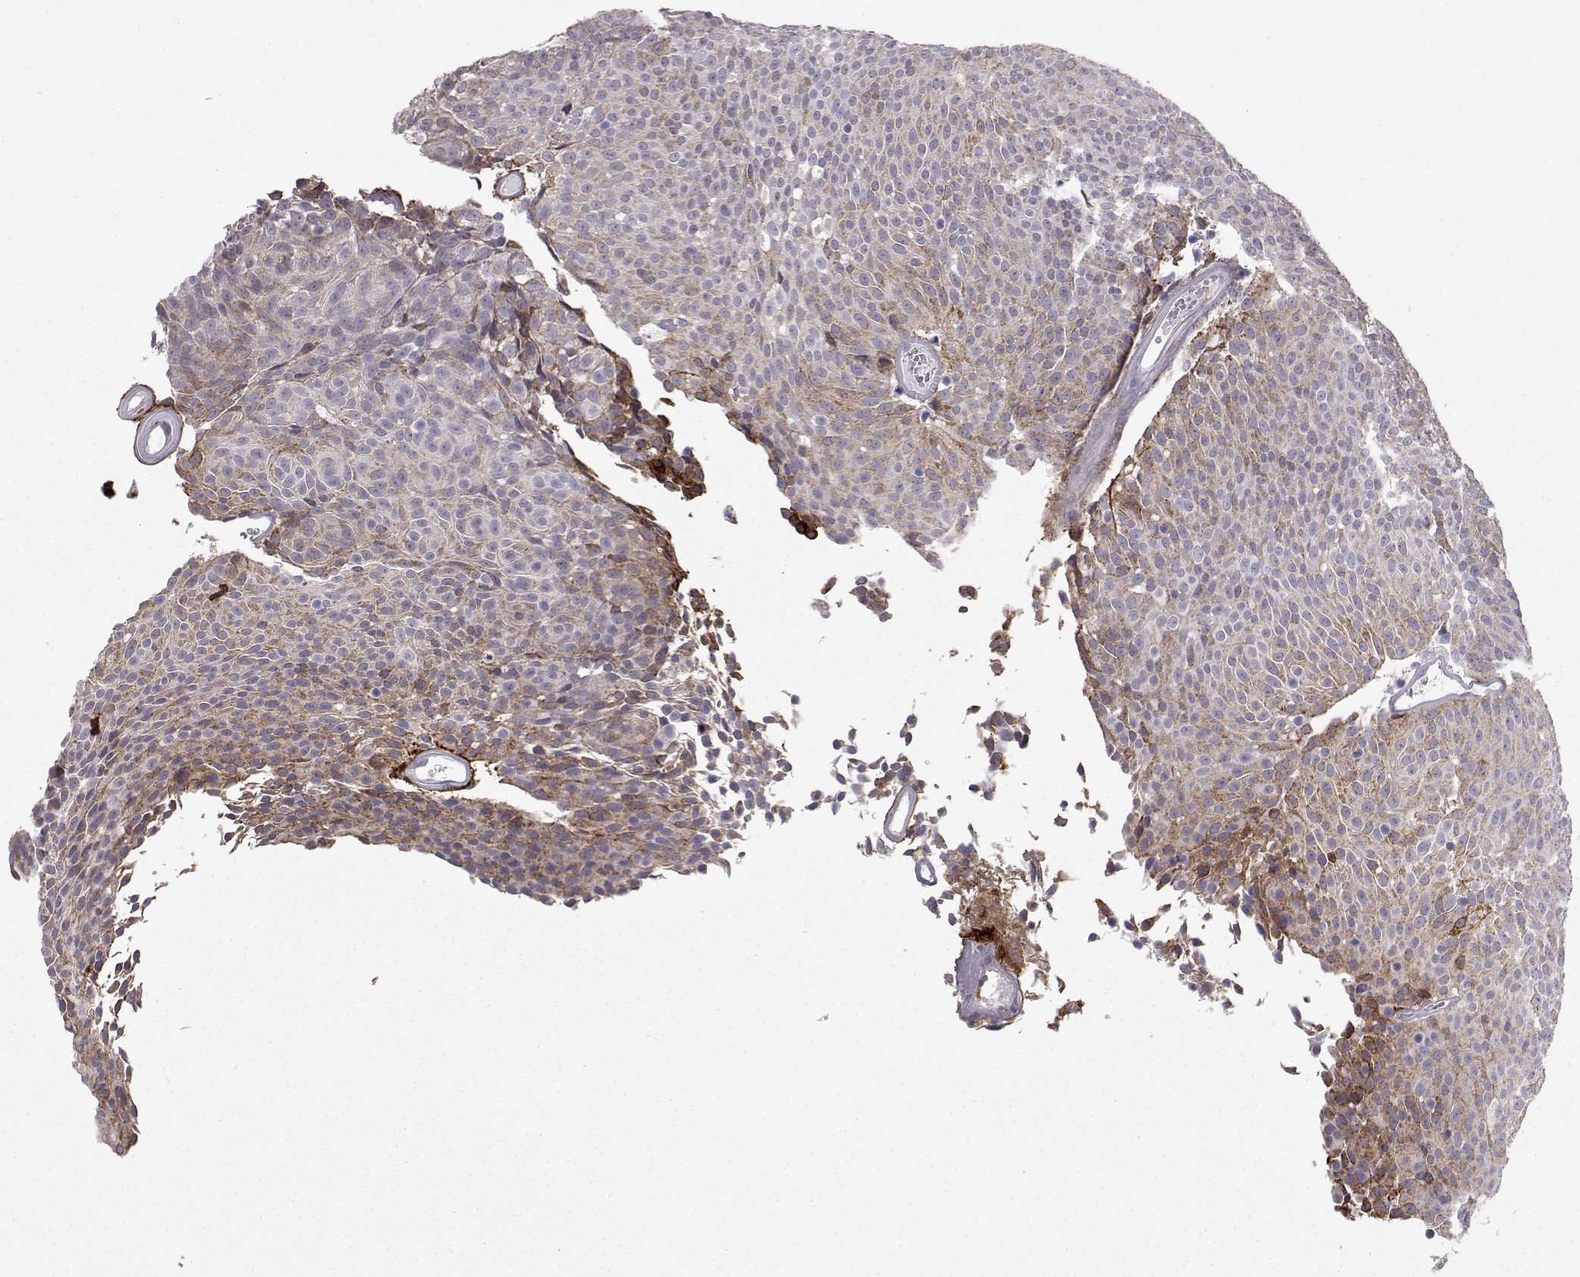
{"staining": {"intensity": "moderate", "quantity": "<25%", "location": "cytoplasmic/membranous"}, "tissue": "urothelial cancer", "cell_type": "Tumor cells", "image_type": "cancer", "snomed": [{"axis": "morphology", "description": "Urothelial carcinoma, Low grade"}, {"axis": "topography", "description": "Urinary bladder"}], "caption": "There is low levels of moderate cytoplasmic/membranous positivity in tumor cells of low-grade urothelial carcinoma, as demonstrated by immunohistochemical staining (brown color).", "gene": "LAMB3", "patient": {"sex": "male", "age": 77}}